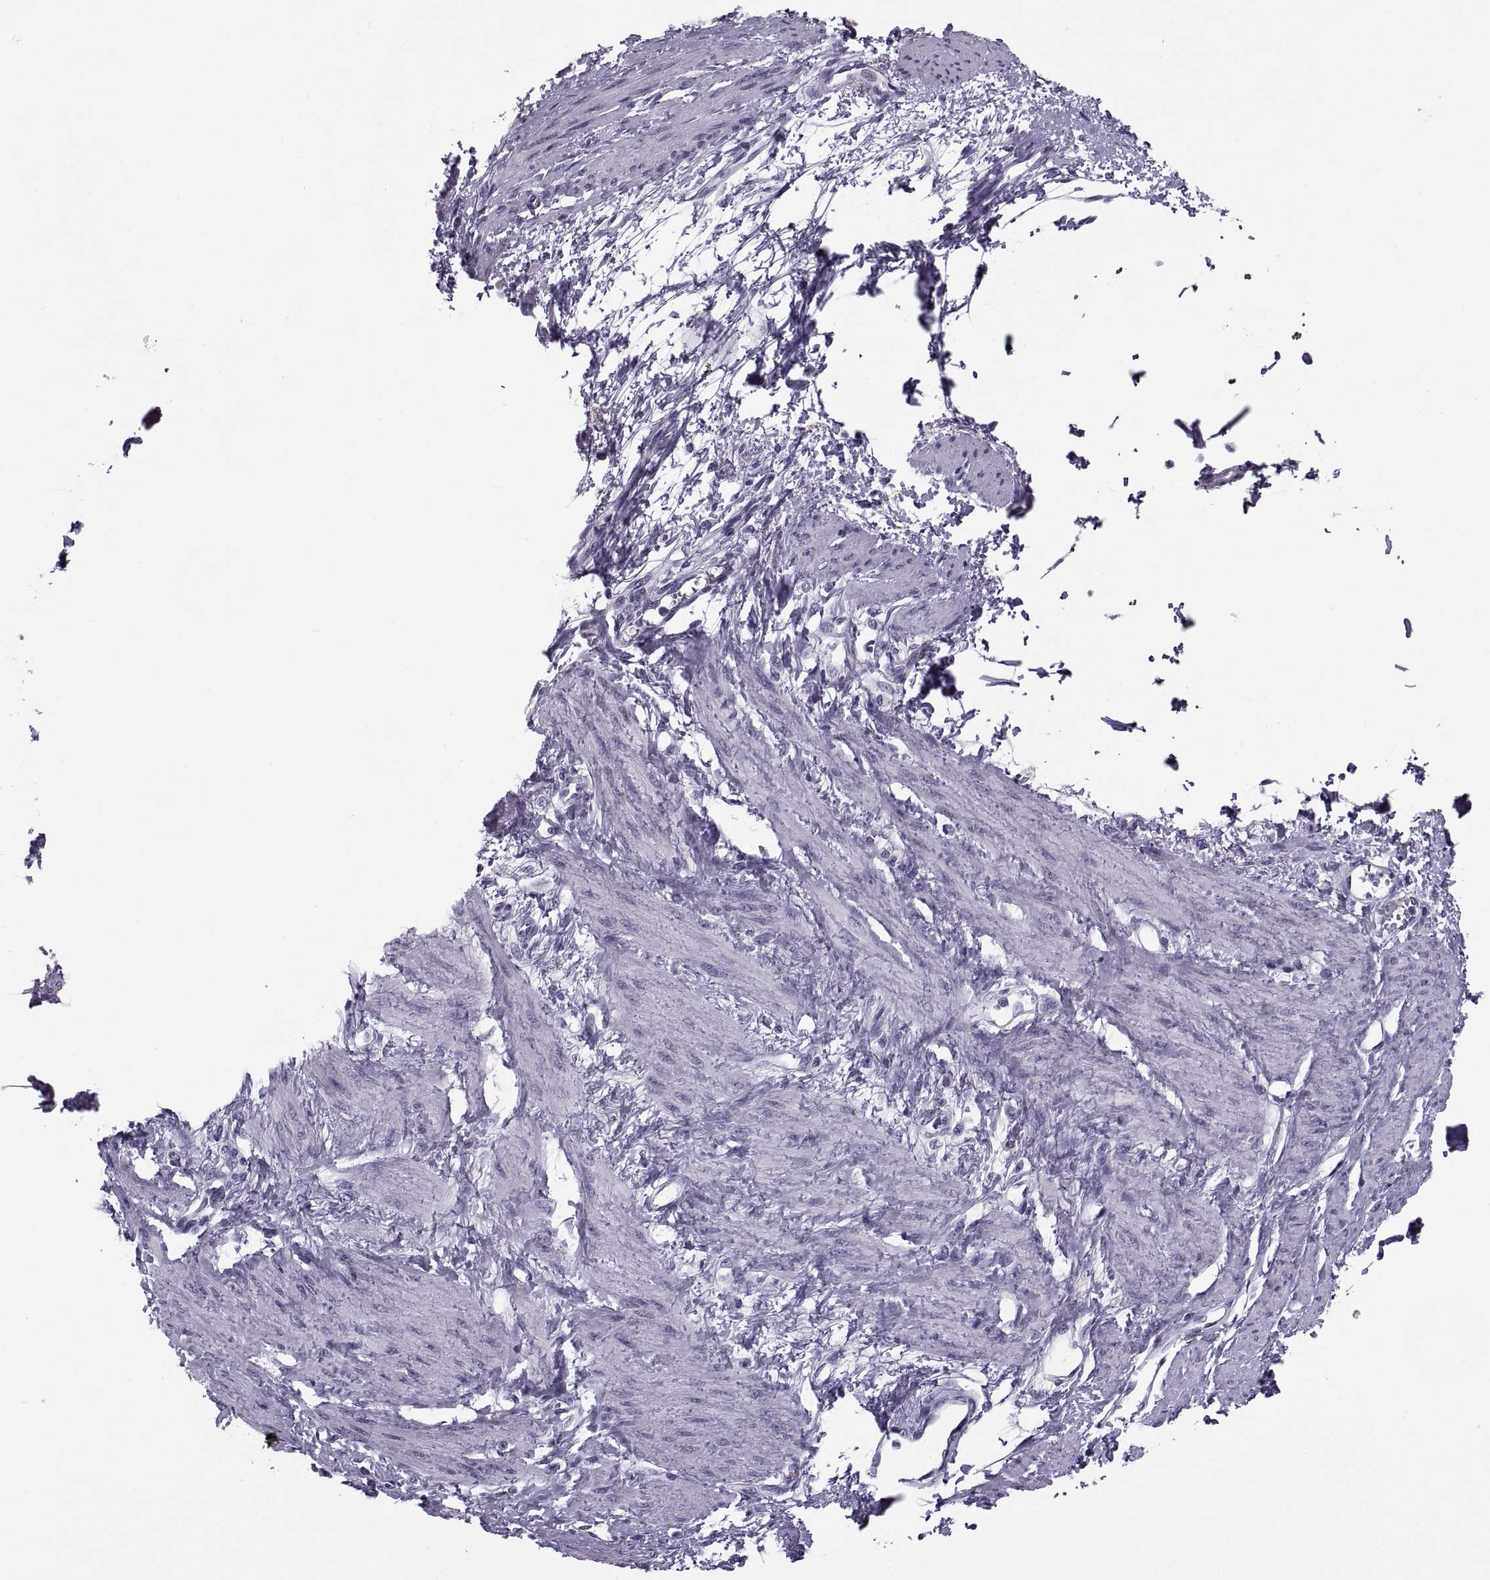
{"staining": {"intensity": "negative", "quantity": "none", "location": "none"}, "tissue": "smooth muscle", "cell_type": "Smooth muscle cells", "image_type": "normal", "snomed": [{"axis": "morphology", "description": "Normal tissue, NOS"}, {"axis": "topography", "description": "Smooth muscle"}, {"axis": "topography", "description": "Uterus"}], "caption": "IHC micrograph of unremarkable smooth muscle: smooth muscle stained with DAB (3,3'-diaminobenzidine) demonstrates no significant protein staining in smooth muscle cells. (IHC, brightfield microscopy, high magnification).", "gene": "TBC1D3B", "patient": {"sex": "female", "age": 39}}